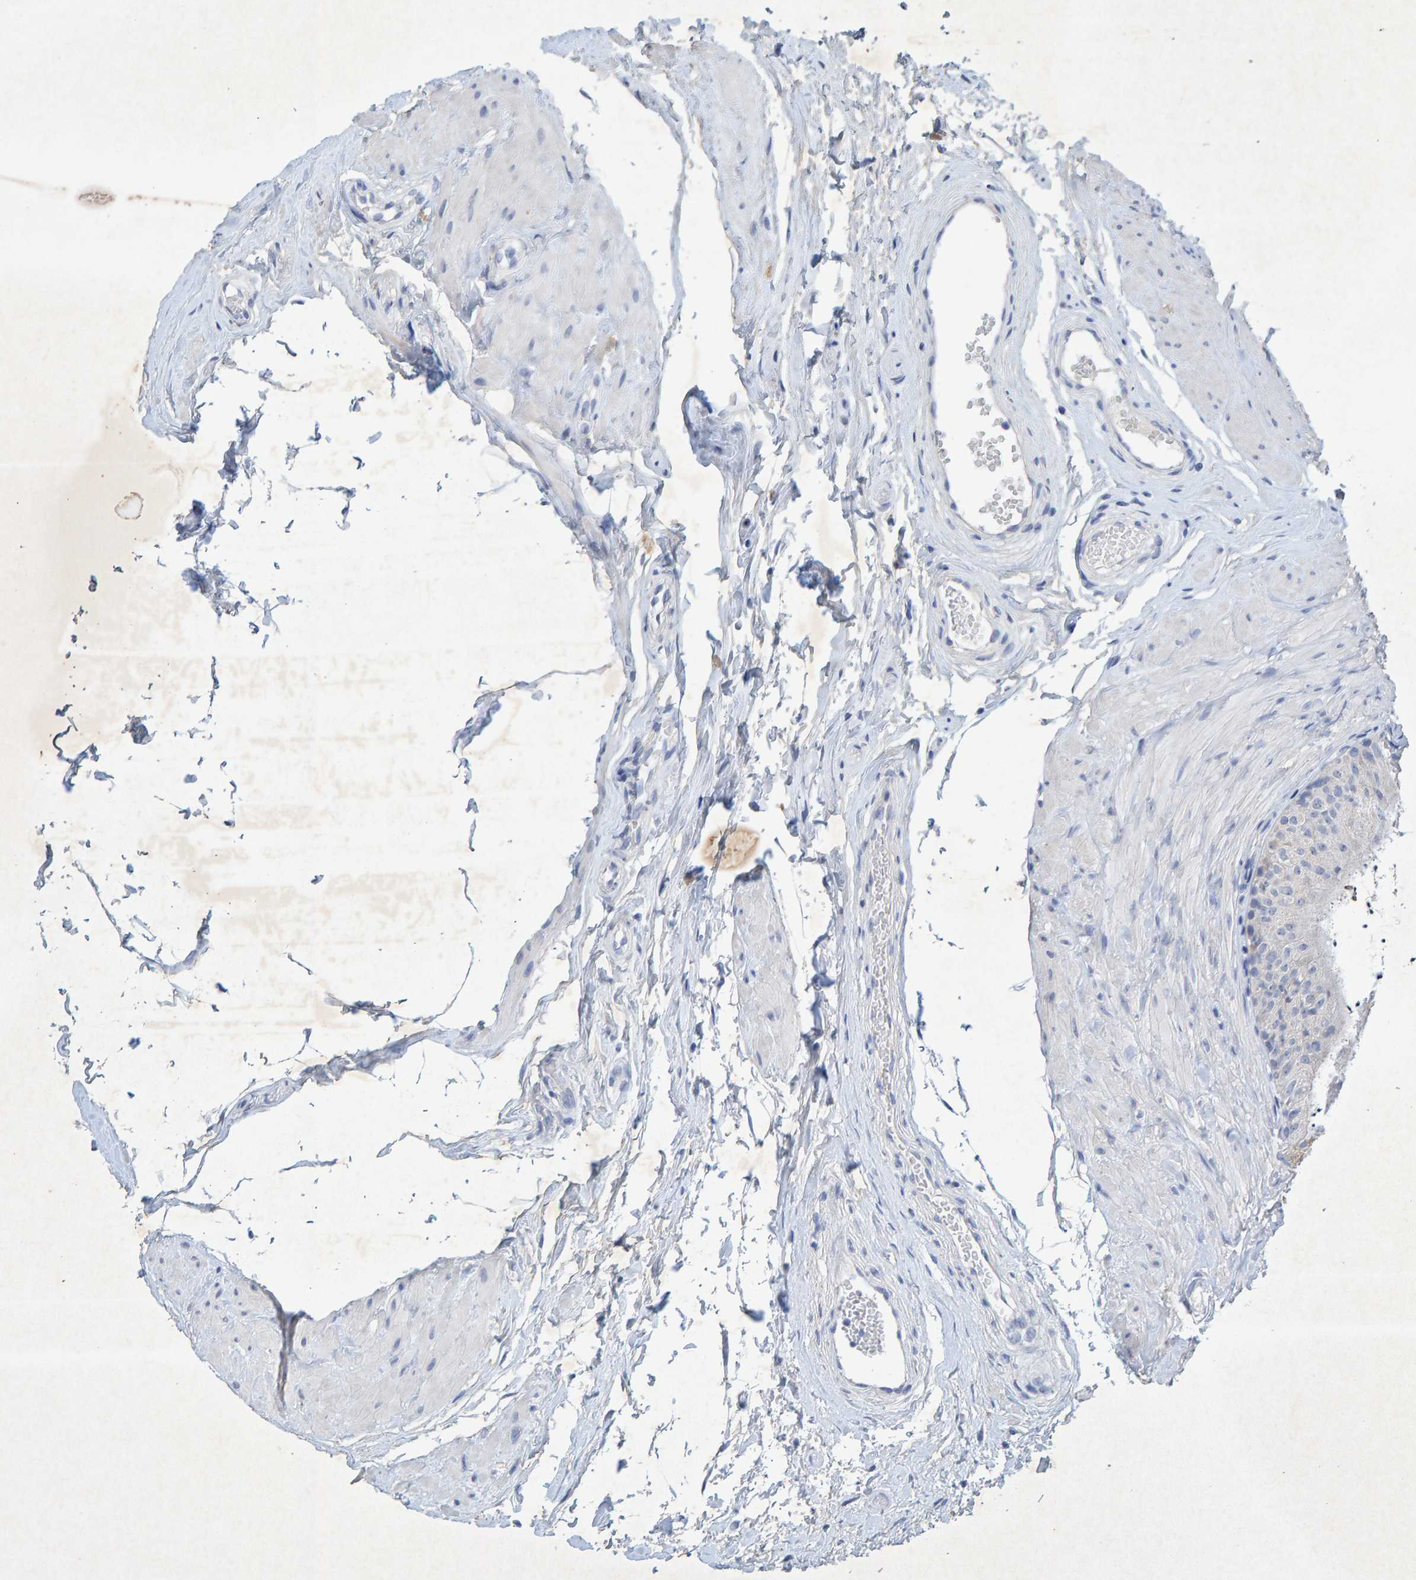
{"staining": {"intensity": "negative", "quantity": "none", "location": "none"}, "tissue": "epididymis", "cell_type": "Glandular cells", "image_type": "normal", "snomed": [{"axis": "morphology", "description": "Normal tissue, NOS"}, {"axis": "topography", "description": "Epididymis"}], "caption": "DAB immunohistochemical staining of benign epididymis reveals no significant expression in glandular cells.", "gene": "CTH", "patient": {"sex": "male", "age": 56}}